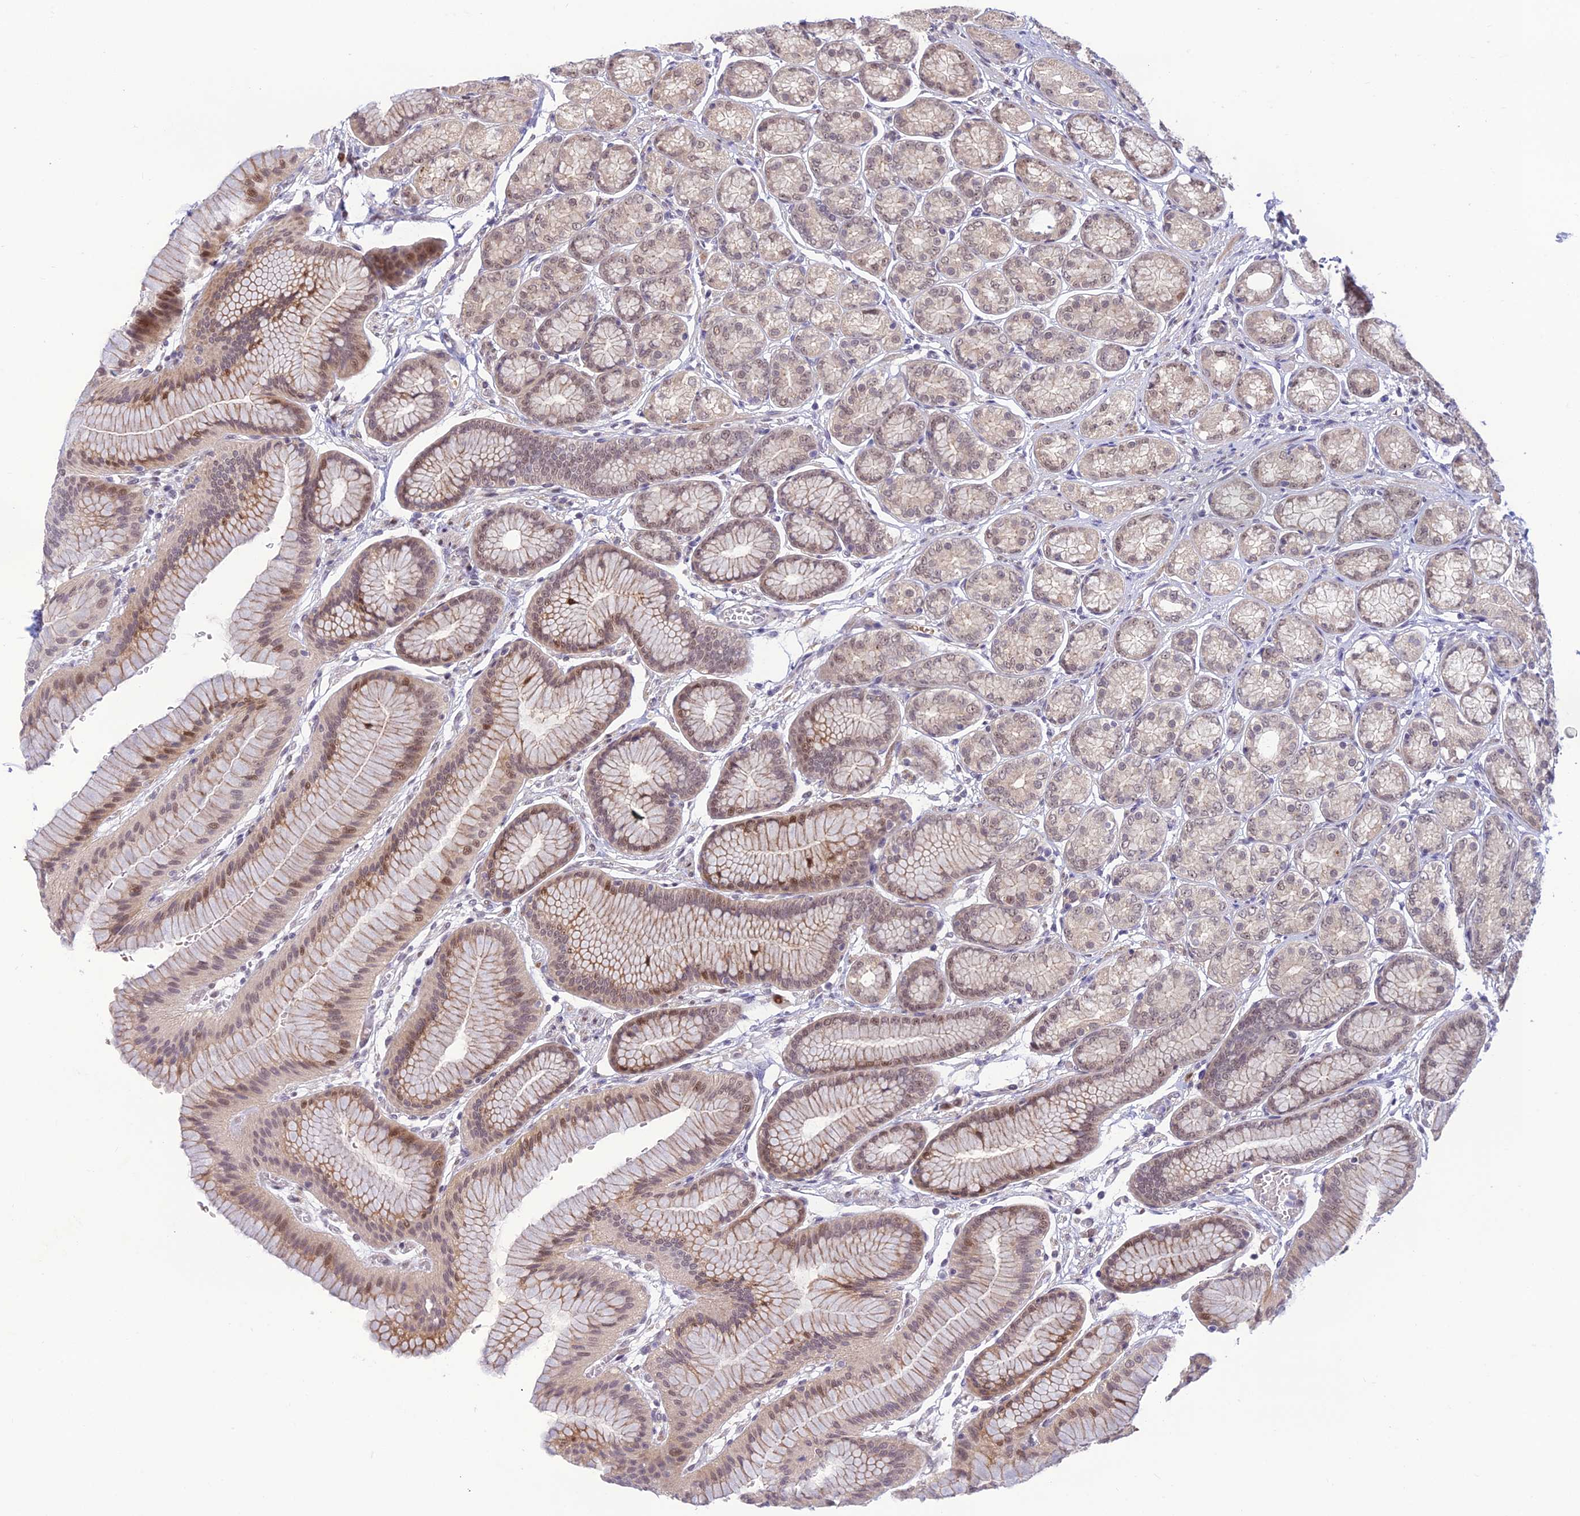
{"staining": {"intensity": "moderate", "quantity": "25%-75%", "location": "cytoplasmic/membranous,nuclear"}, "tissue": "stomach", "cell_type": "Glandular cells", "image_type": "normal", "snomed": [{"axis": "morphology", "description": "Normal tissue, NOS"}, {"axis": "morphology", "description": "Adenocarcinoma, NOS"}, {"axis": "morphology", "description": "Adenocarcinoma, High grade"}, {"axis": "topography", "description": "Stomach, upper"}, {"axis": "topography", "description": "Stomach"}], "caption": "IHC of unremarkable human stomach displays medium levels of moderate cytoplasmic/membranous,nuclear staining in approximately 25%-75% of glandular cells. The protein is shown in brown color, while the nuclei are stained blue.", "gene": "ASPDH", "patient": {"sex": "female", "age": 65}}